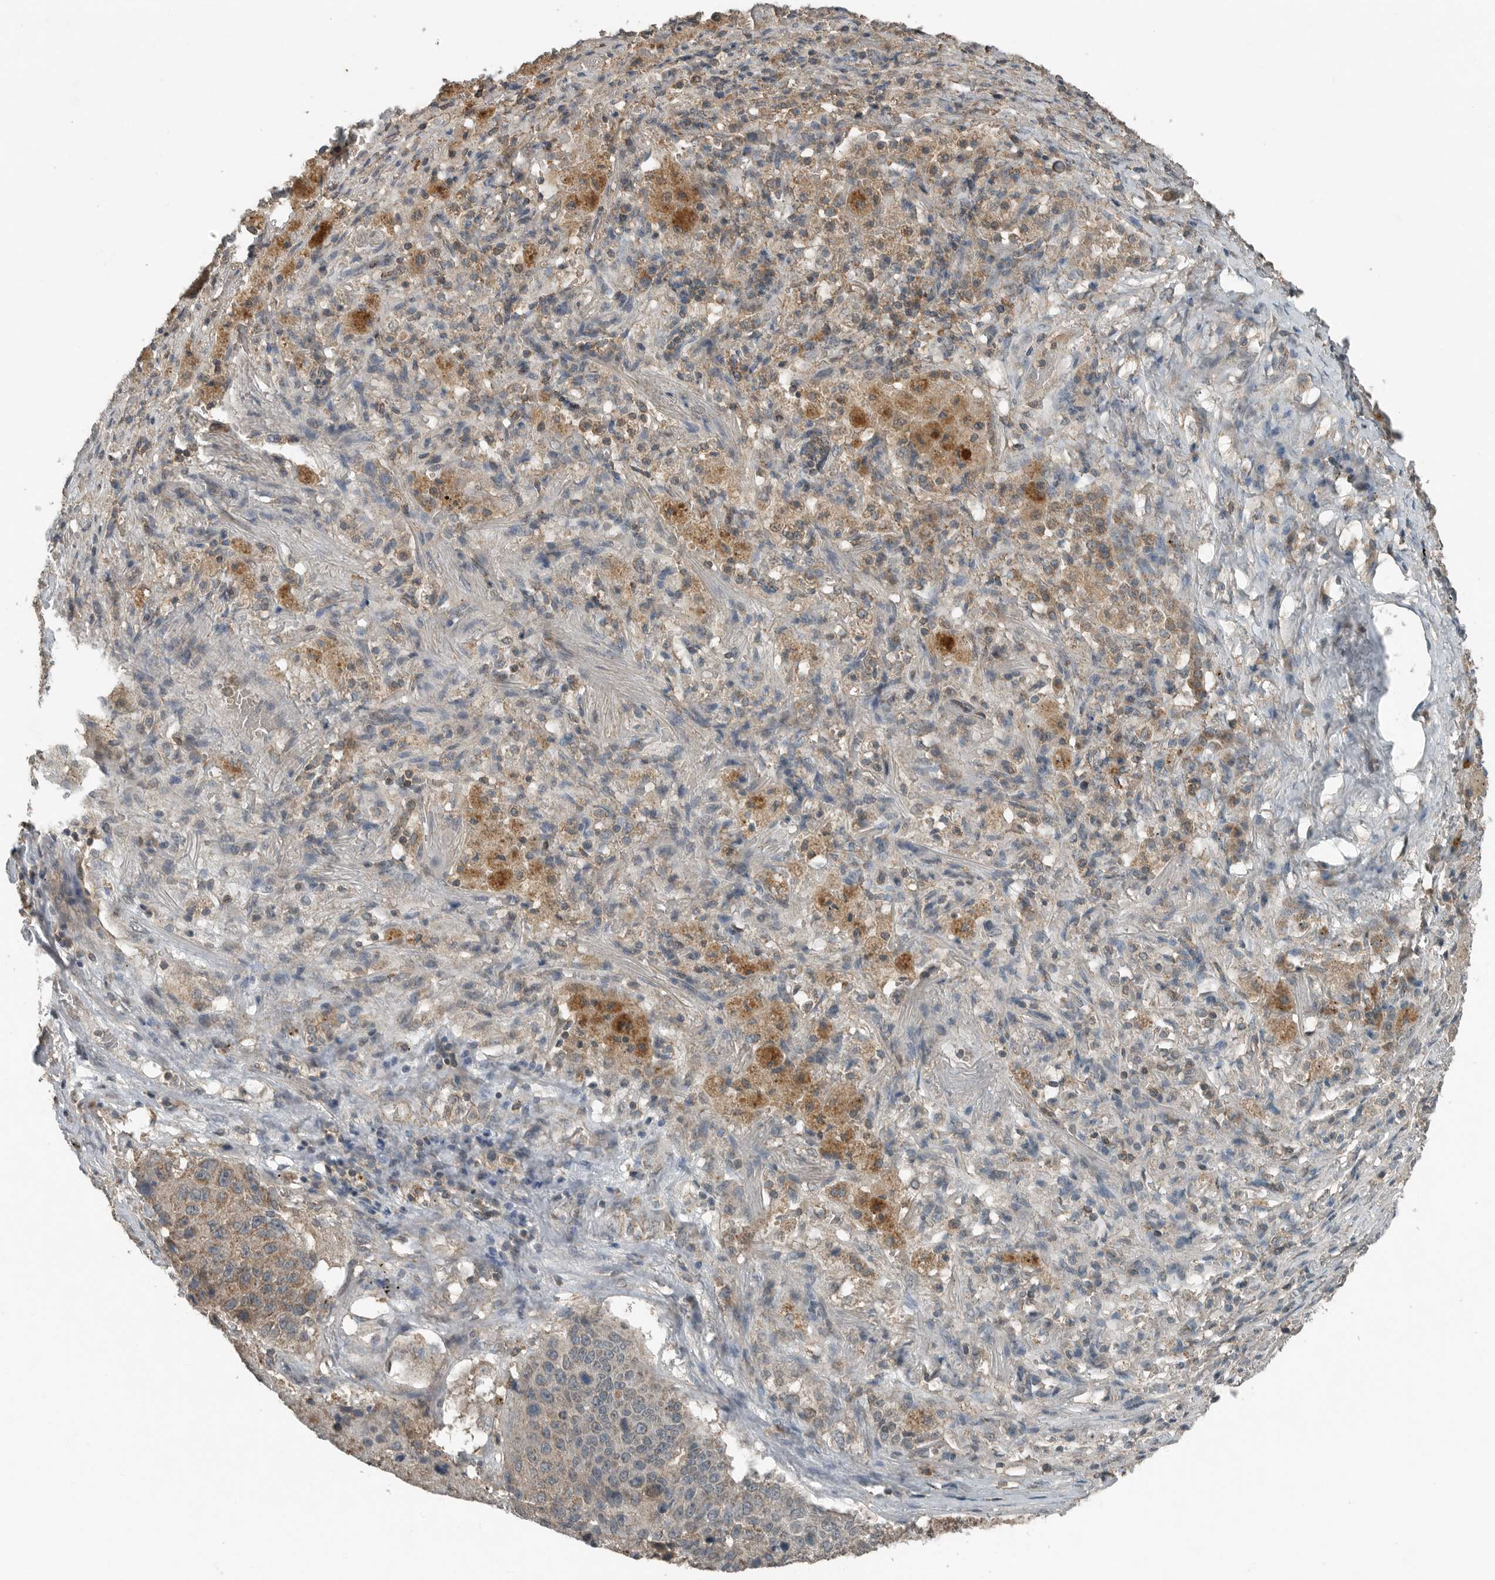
{"staining": {"intensity": "weak", "quantity": "25%-75%", "location": "cytoplasmic/membranous"}, "tissue": "lung cancer", "cell_type": "Tumor cells", "image_type": "cancer", "snomed": [{"axis": "morphology", "description": "Squamous cell carcinoma, NOS"}, {"axis": "topography", "description": "Lung"}], "caption": "Lung squamous cell carcinoma stained with a protein marker exhibits weak staining in tumor cells.", "gene": "IL6ST", "patient": {"sex": "male", "age": 61}}